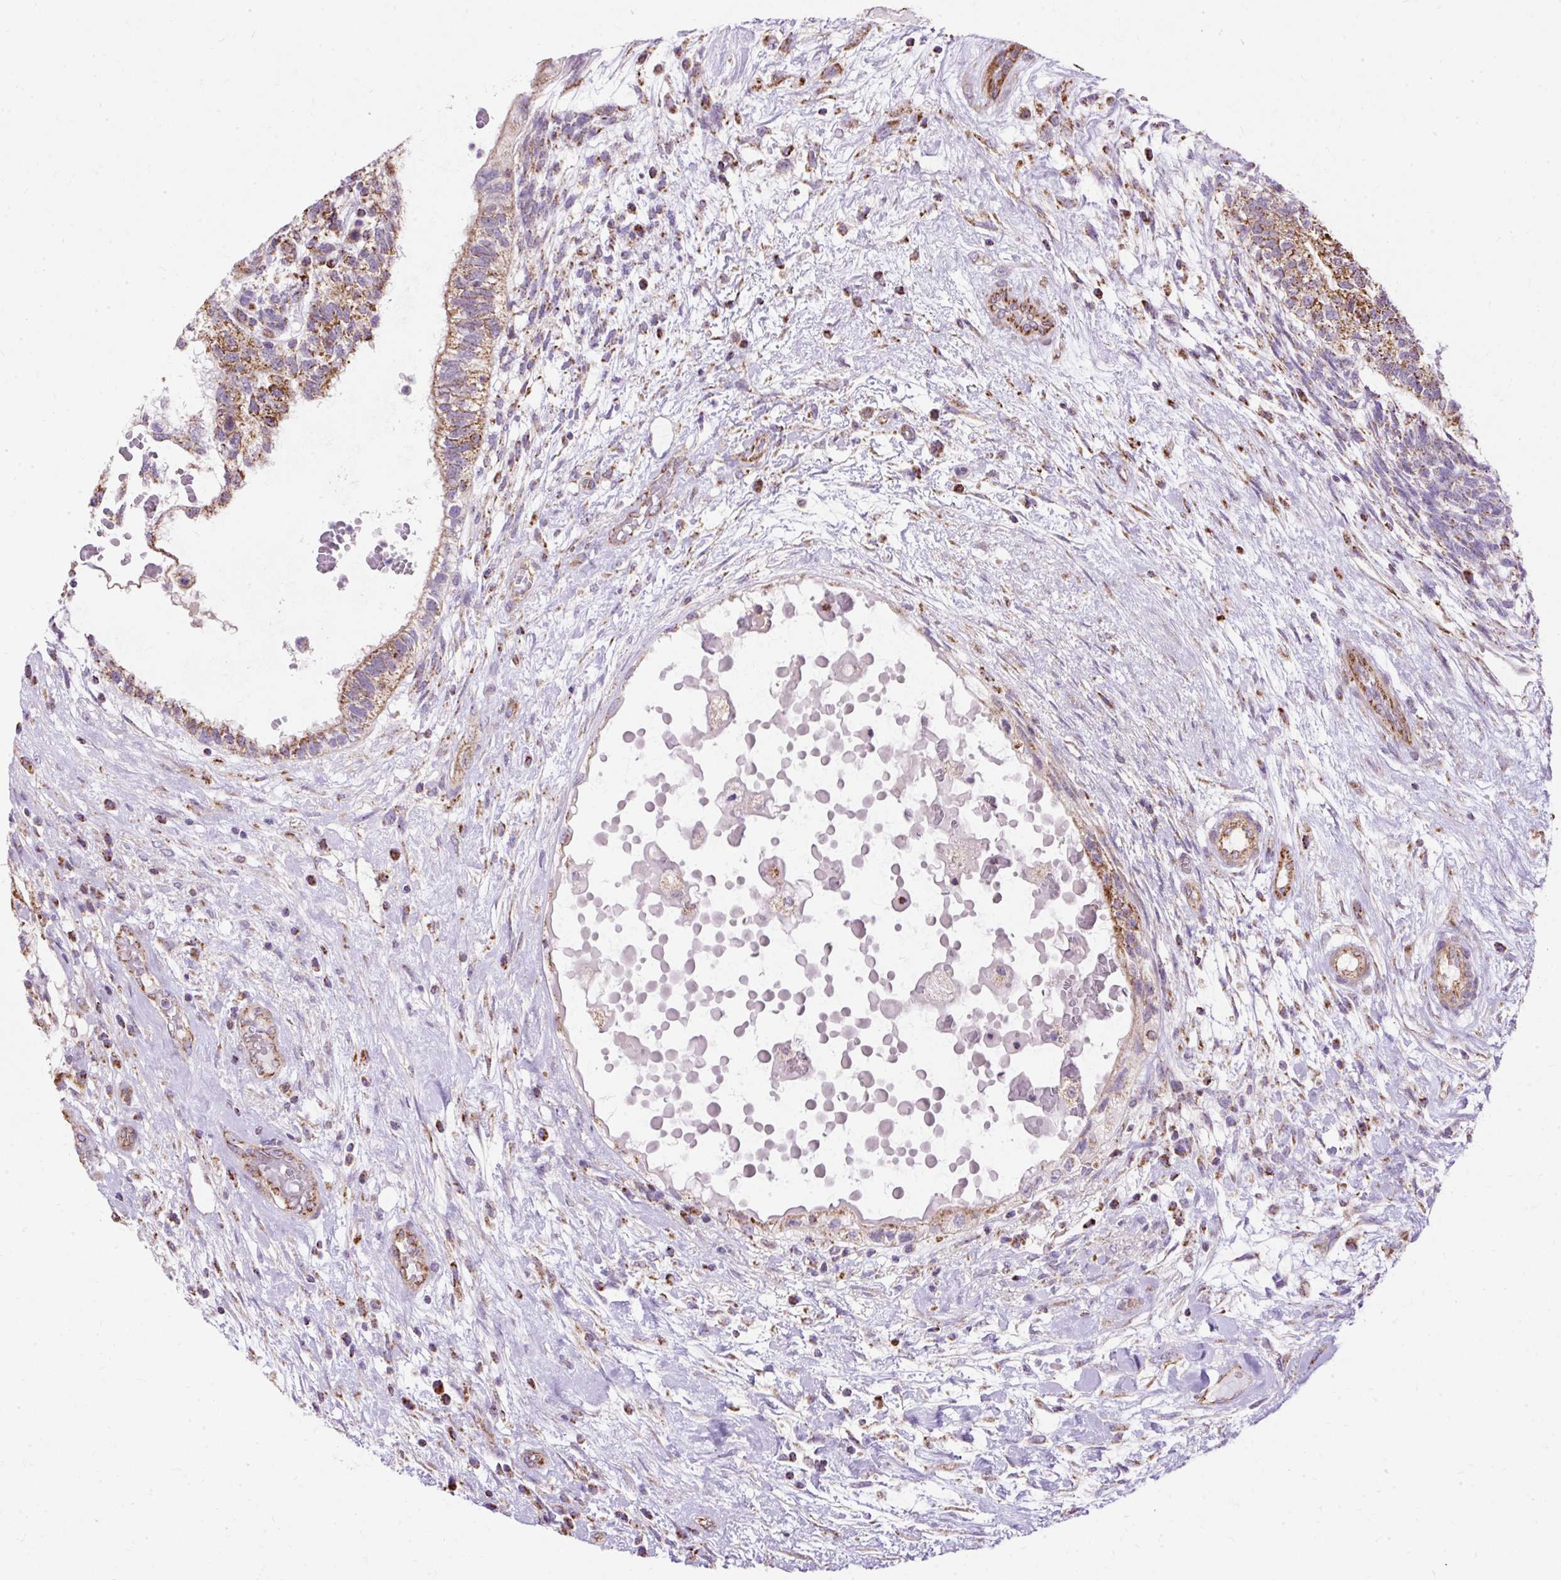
{"staining": {"intensity": "moderate", "quantity": ">75%", "location": "cytoplasmic/membranous"}, "tissue": "testis cancer", "cell_type": "Tumor cells", "image_type": "cancer", "snomed": [{"axis": "morphology", "description": "Normal tissue, NOS"}, {"axis": "morphology", "description": "Carcinoma, Embryonal, NOS"}, {"axis": "topography", "description": "Testis"}], "caption": "Protein positivity by IHC shows moderate cytoplasmic/membranous positivity in about >75% of tumor cells in testis cancer (embryonal carcinoma). (Stains: DAB (3,3'-diaminobenzidine) in brown, nuclei in blue, Microscopy: brightfield microscopy at high magnification).", "gene": "CEP290", "patient": {"sex": "male", "age": 32}}